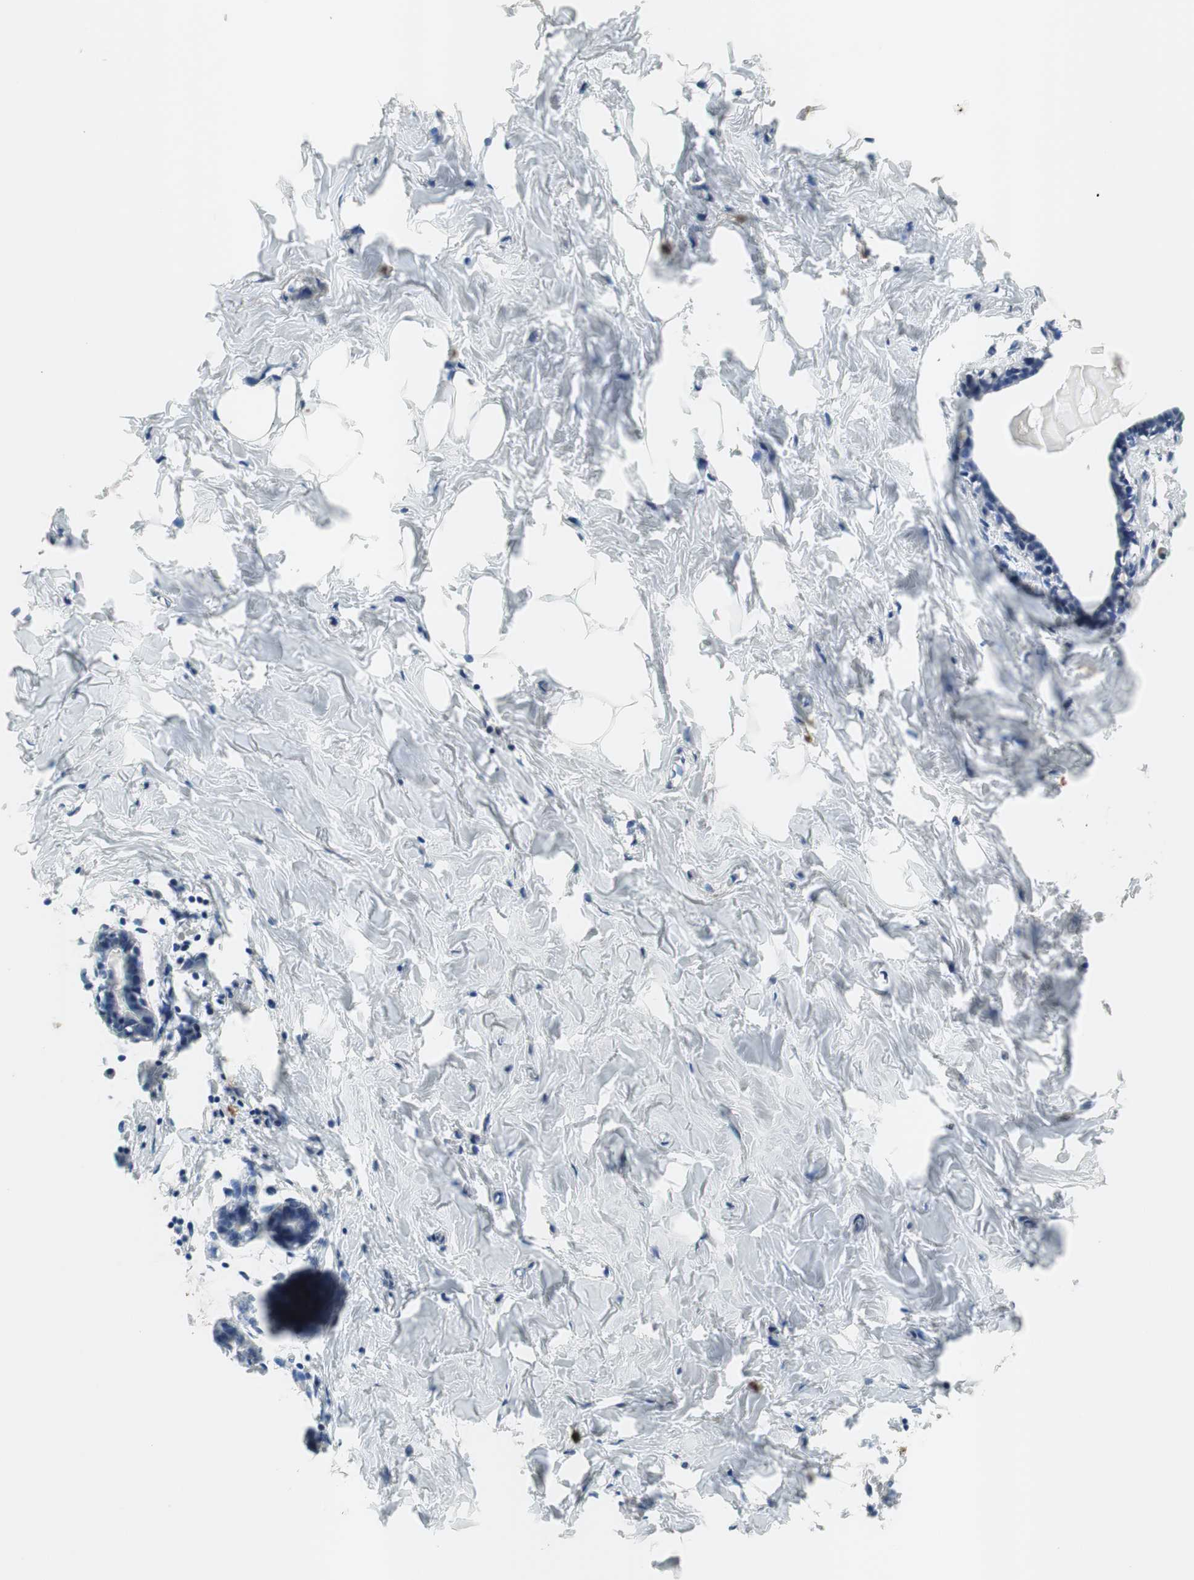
{"staining": {"intensity": "negative", "quantity": "none", "location": "none"}, "tissue": "breast", "cell_type": "Adipocytes", "image_type": "normal", "snomed": [{"axis": "morphology", "description": "Normal tissue, NOS"}, {"axis": "topography", "description": "Breast"}], "caption": "Immunohistochemistry (IHC) image of unremarkable breast: human breast stained with DAB reveals no significant protein expression in adipocytes. Brightfield microscopy of immunohistochemistry (IHC) stained with DAB (3,3'-diaminobenzidine) (brown) and hematoxylin (blue), captured at high magnification.", "gene": "COL12A1", "patient": {"sex": "female", "age": 27}}